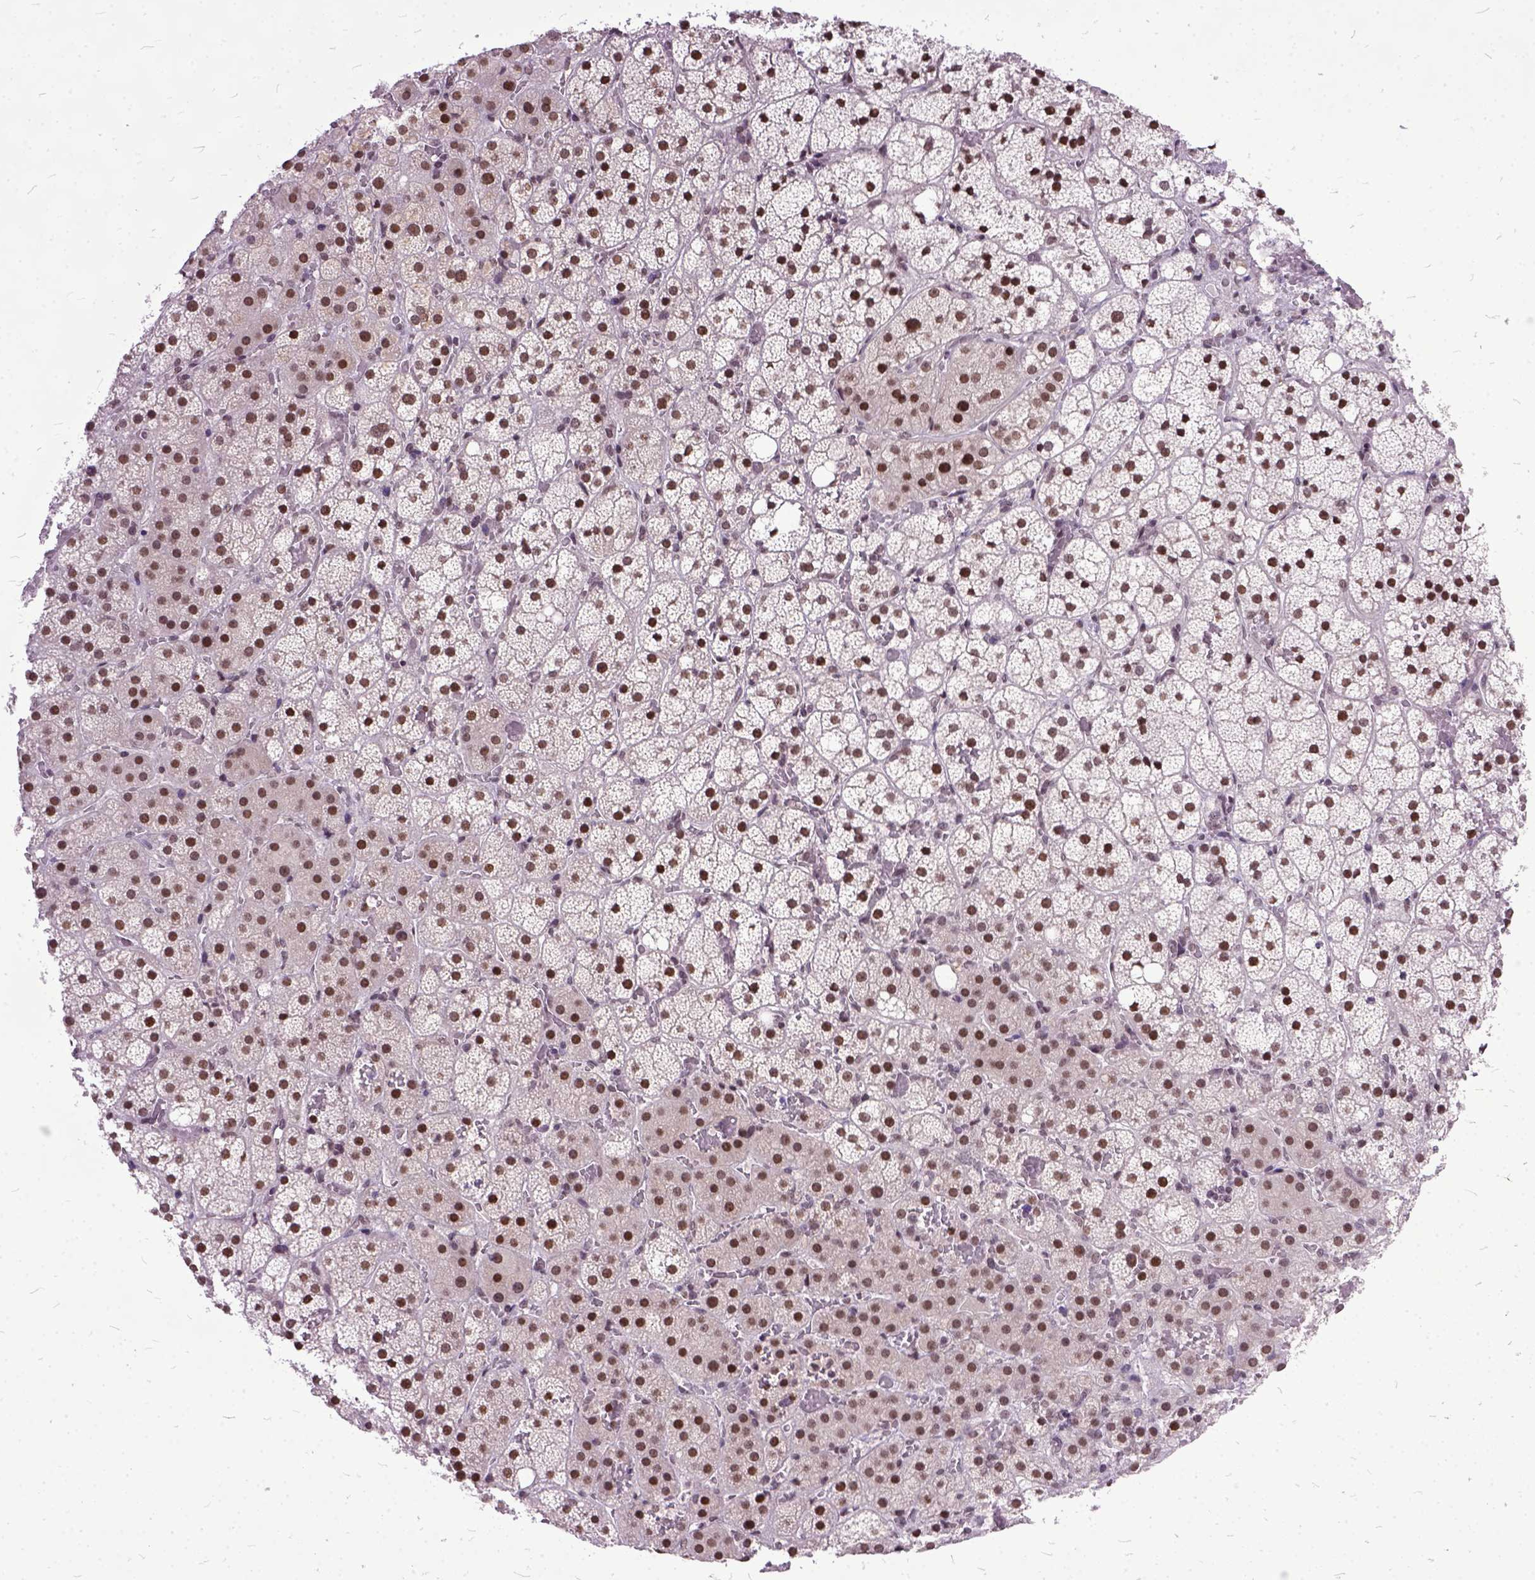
{"staining": {"intensity": "strong", "quantity": ">75%", "location": "nuclear"}, "tissue": "adrenal gland", "cell_type": "Glandular cells", "image_type": "normal", "snomed": [{"axis": "morphology", "description": "Normal tissue, NOS"}, {"axis": "topography", "description": "Adrenal gland"}], "caption": "A high amount of strong nuclear positivity is identified in approximately >75% of glandular cells in unremarkable adrenal gland.", "gene": "ORC5", "patient": {"sex": "male", "age": 53}}